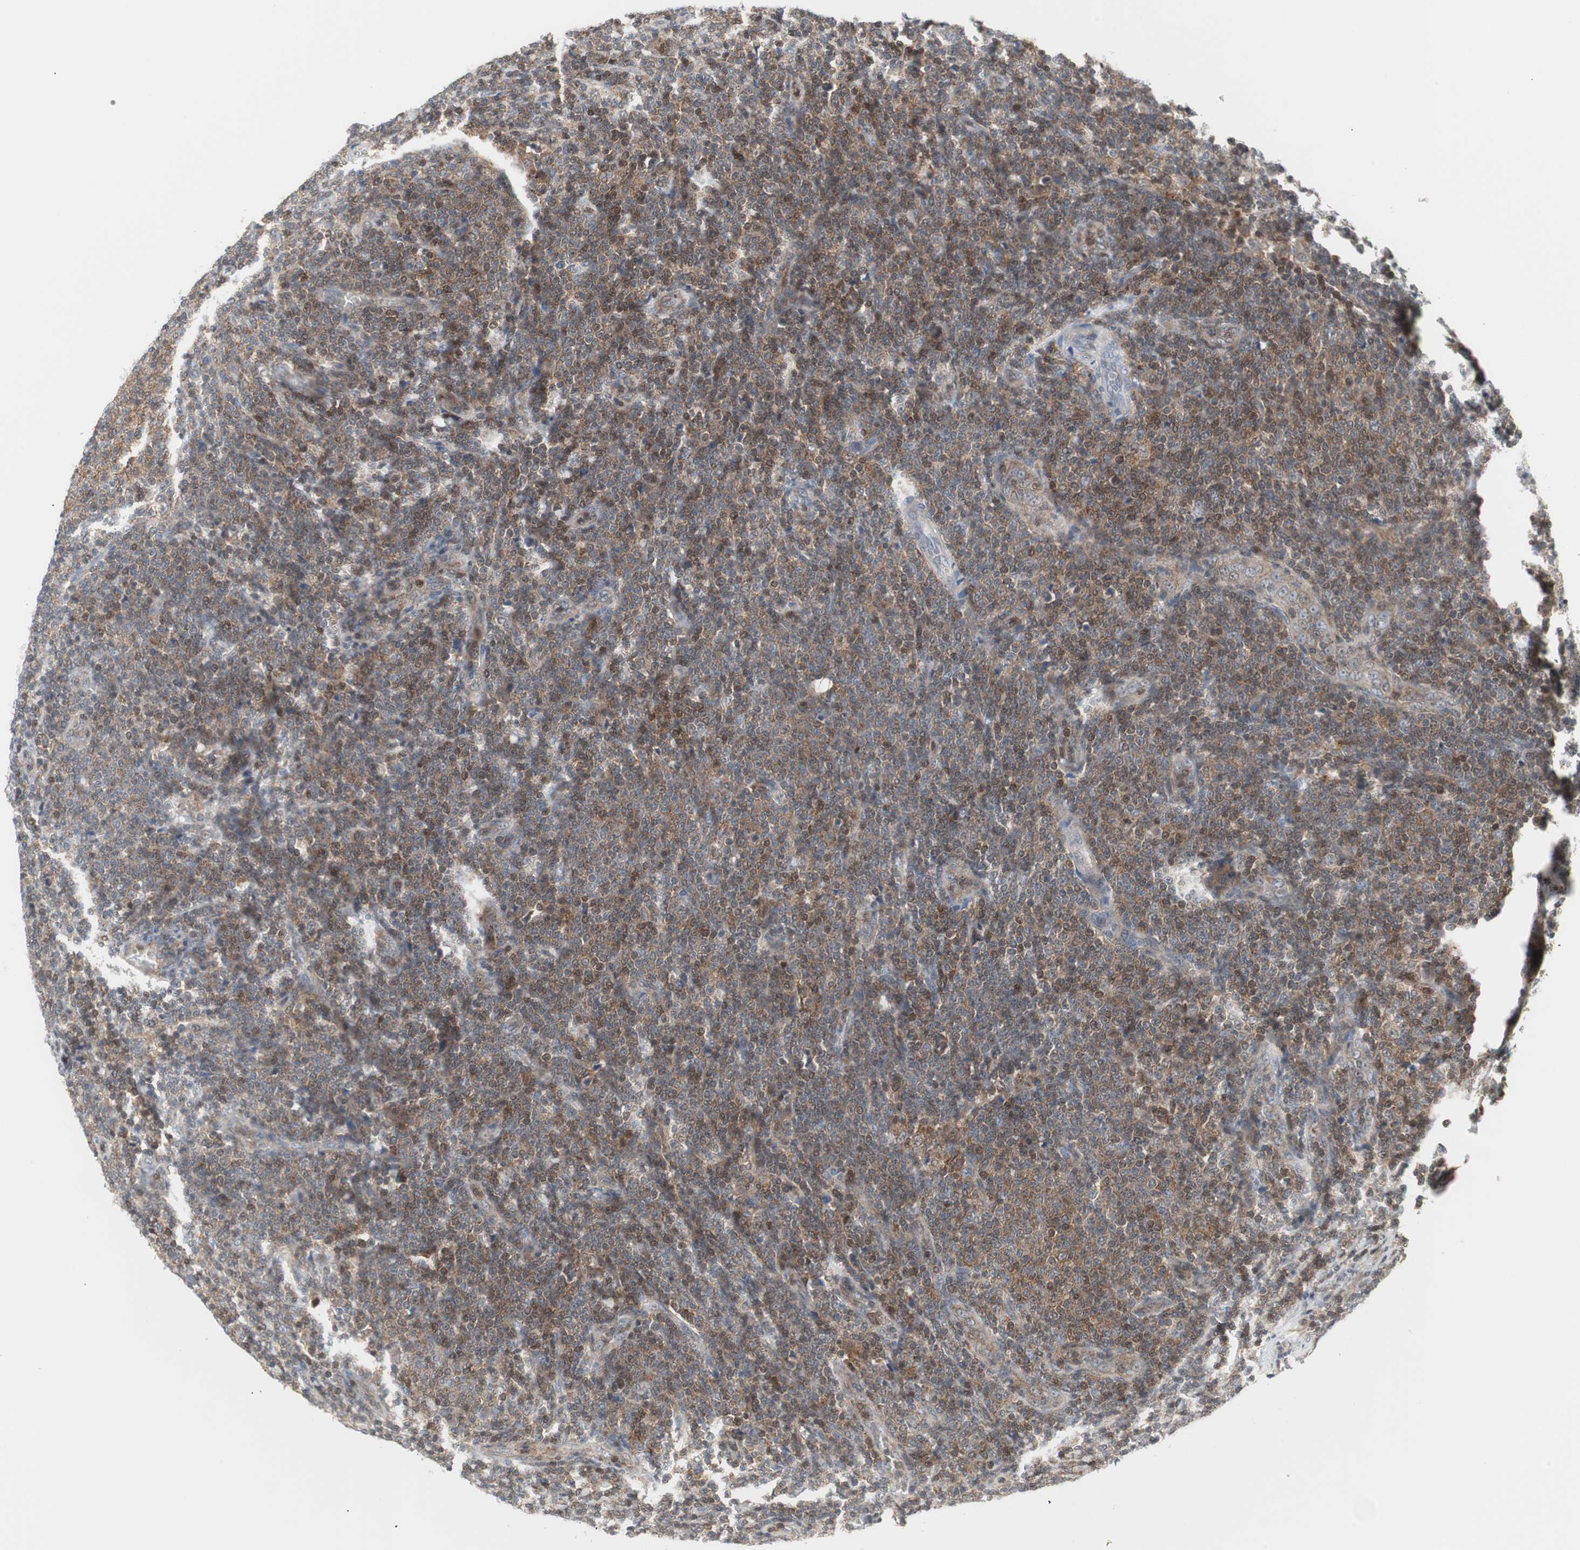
{"staining": {"intensity": "moderate", "quantity": ">75%", "location": "cytoplasmic/membranous"}, "tissue": "lymphoma", "cell_type": "Tumor cells", "image_type": "cancer", "snomed": [{"axis": "morphology", "description": "Malignant lymphoma, non-Hodgkin's type, Low grade"}, {"axis": "topography", "description": "Lymph node"}], "caption": "A medium amount of moderate cytoplasmic/membranous expression is present in about >75% of tumor cells in lymphoma tissue.", "gene": "PPP1CA", "patient": {"sex": "male", "age": 66}}